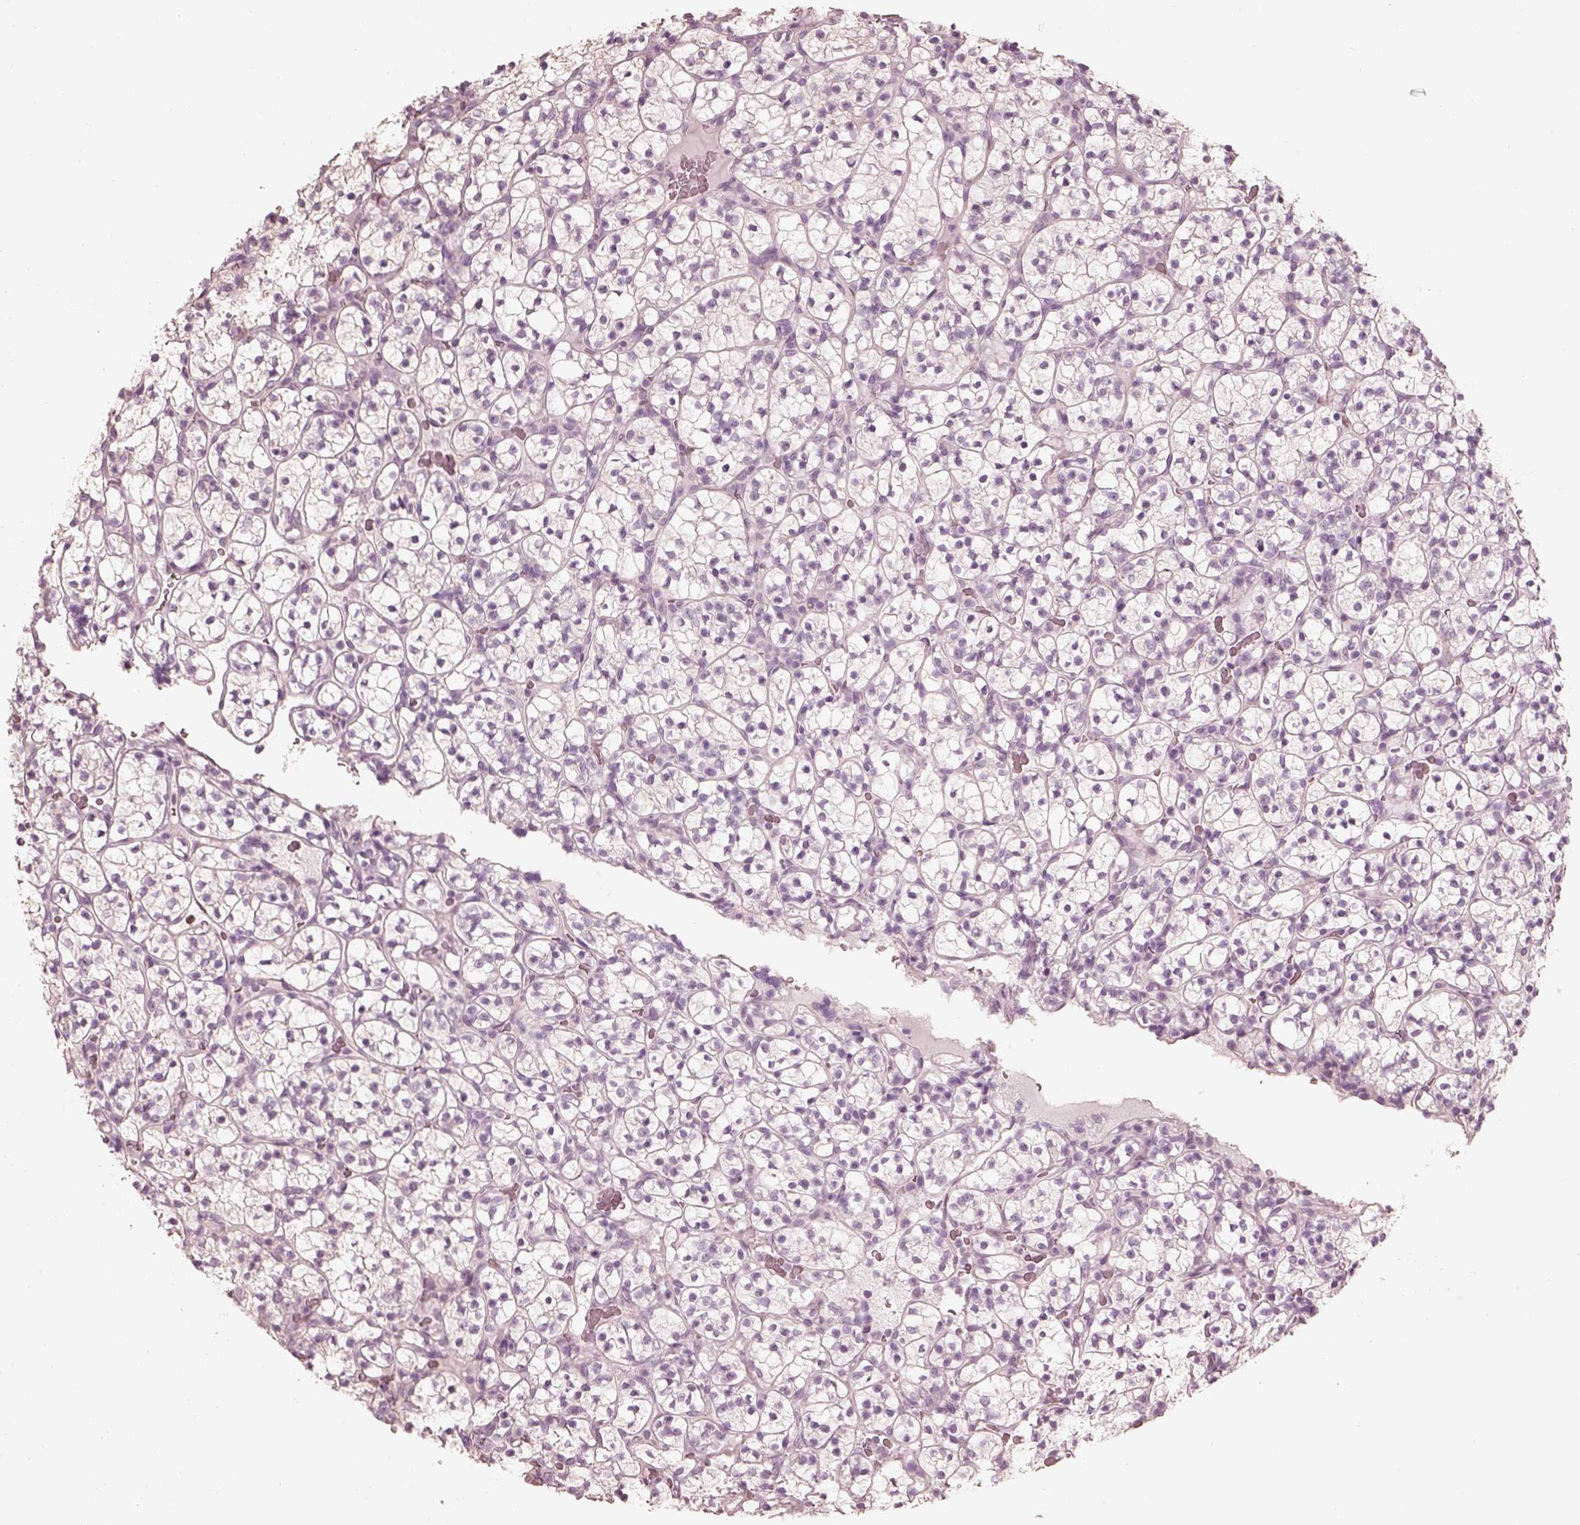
{"staining": {"intensity": "negative", "quantity": "none", "location": "none"}, "tissue": "renal cancer", "cell_type": "Tumor cells", "image_type": "cancer", "snomed": [{"axis": "morphology", "description": "Adenocarcinoma, NOS"}, {"axis": "topography", "description": "Kidney"}], "caption": "A photomicrograph of human renal cancer is negative for staining in tumor cells.", "gene": "ZP4", "patient": {"sex": "female", "age": 89}}